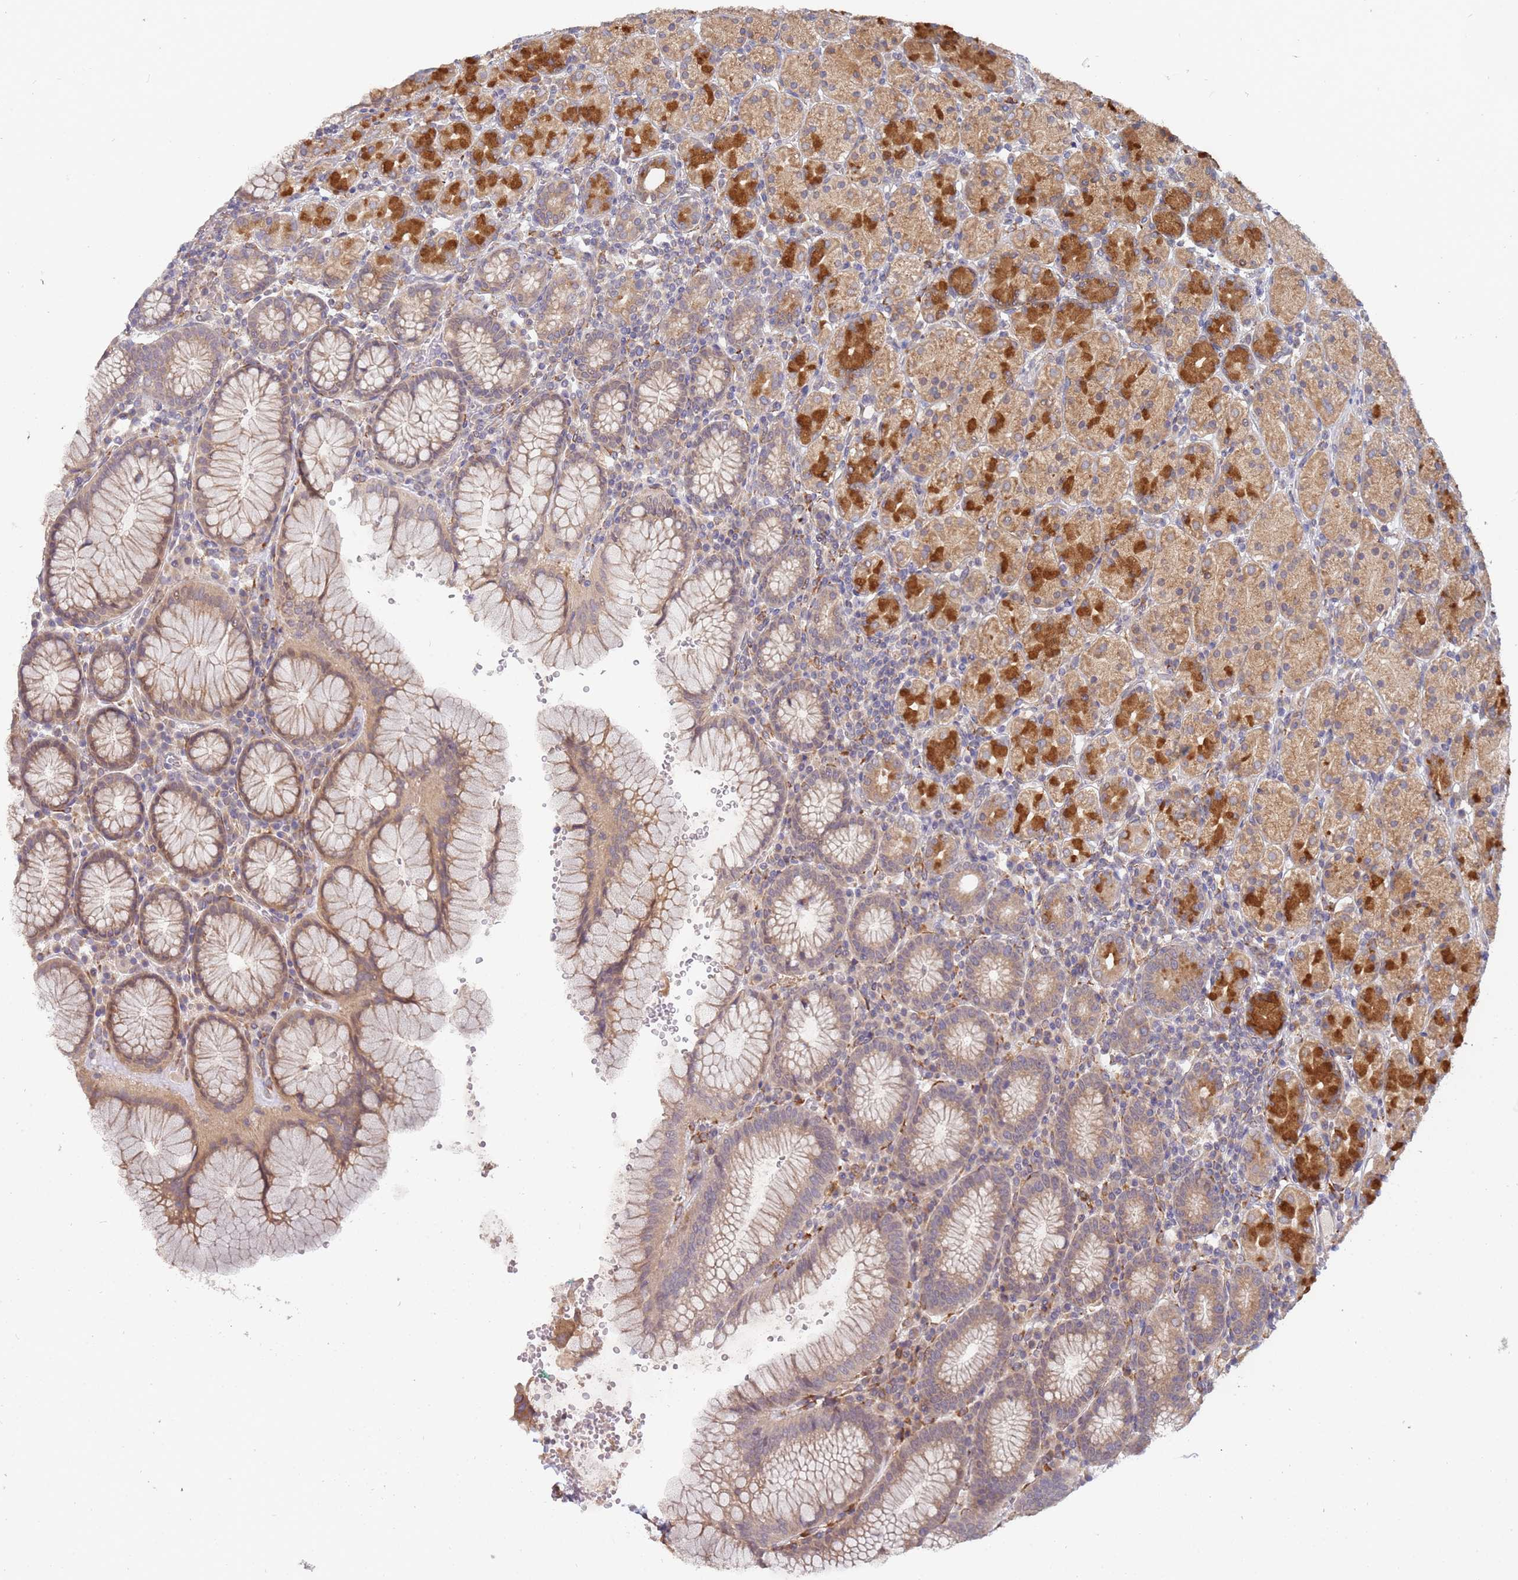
{"staining": {"intensity": "strong", "quantity": "25%-75%", "location": "cytoplasmic/membranous"}, "tissue": "stomach", "cell_type": "Glandular cells", "image_type": "normal", "snomed": [{"axis": "morphology", "description": "Normal tissue, NOS"}, {"axis": "topography", "description": "Stomach, upper"}, {"axis": "topography", "description": "Stomach"}], "caption": "High-power microscopy captured an immunohistochemistry micrograph of normal stomach, revealing strong cytoplasmic/membranous expression in about 25%-75% of glandular cells.", "gene": "VRK2", "patient": {"sex": "male", "age": 62}}